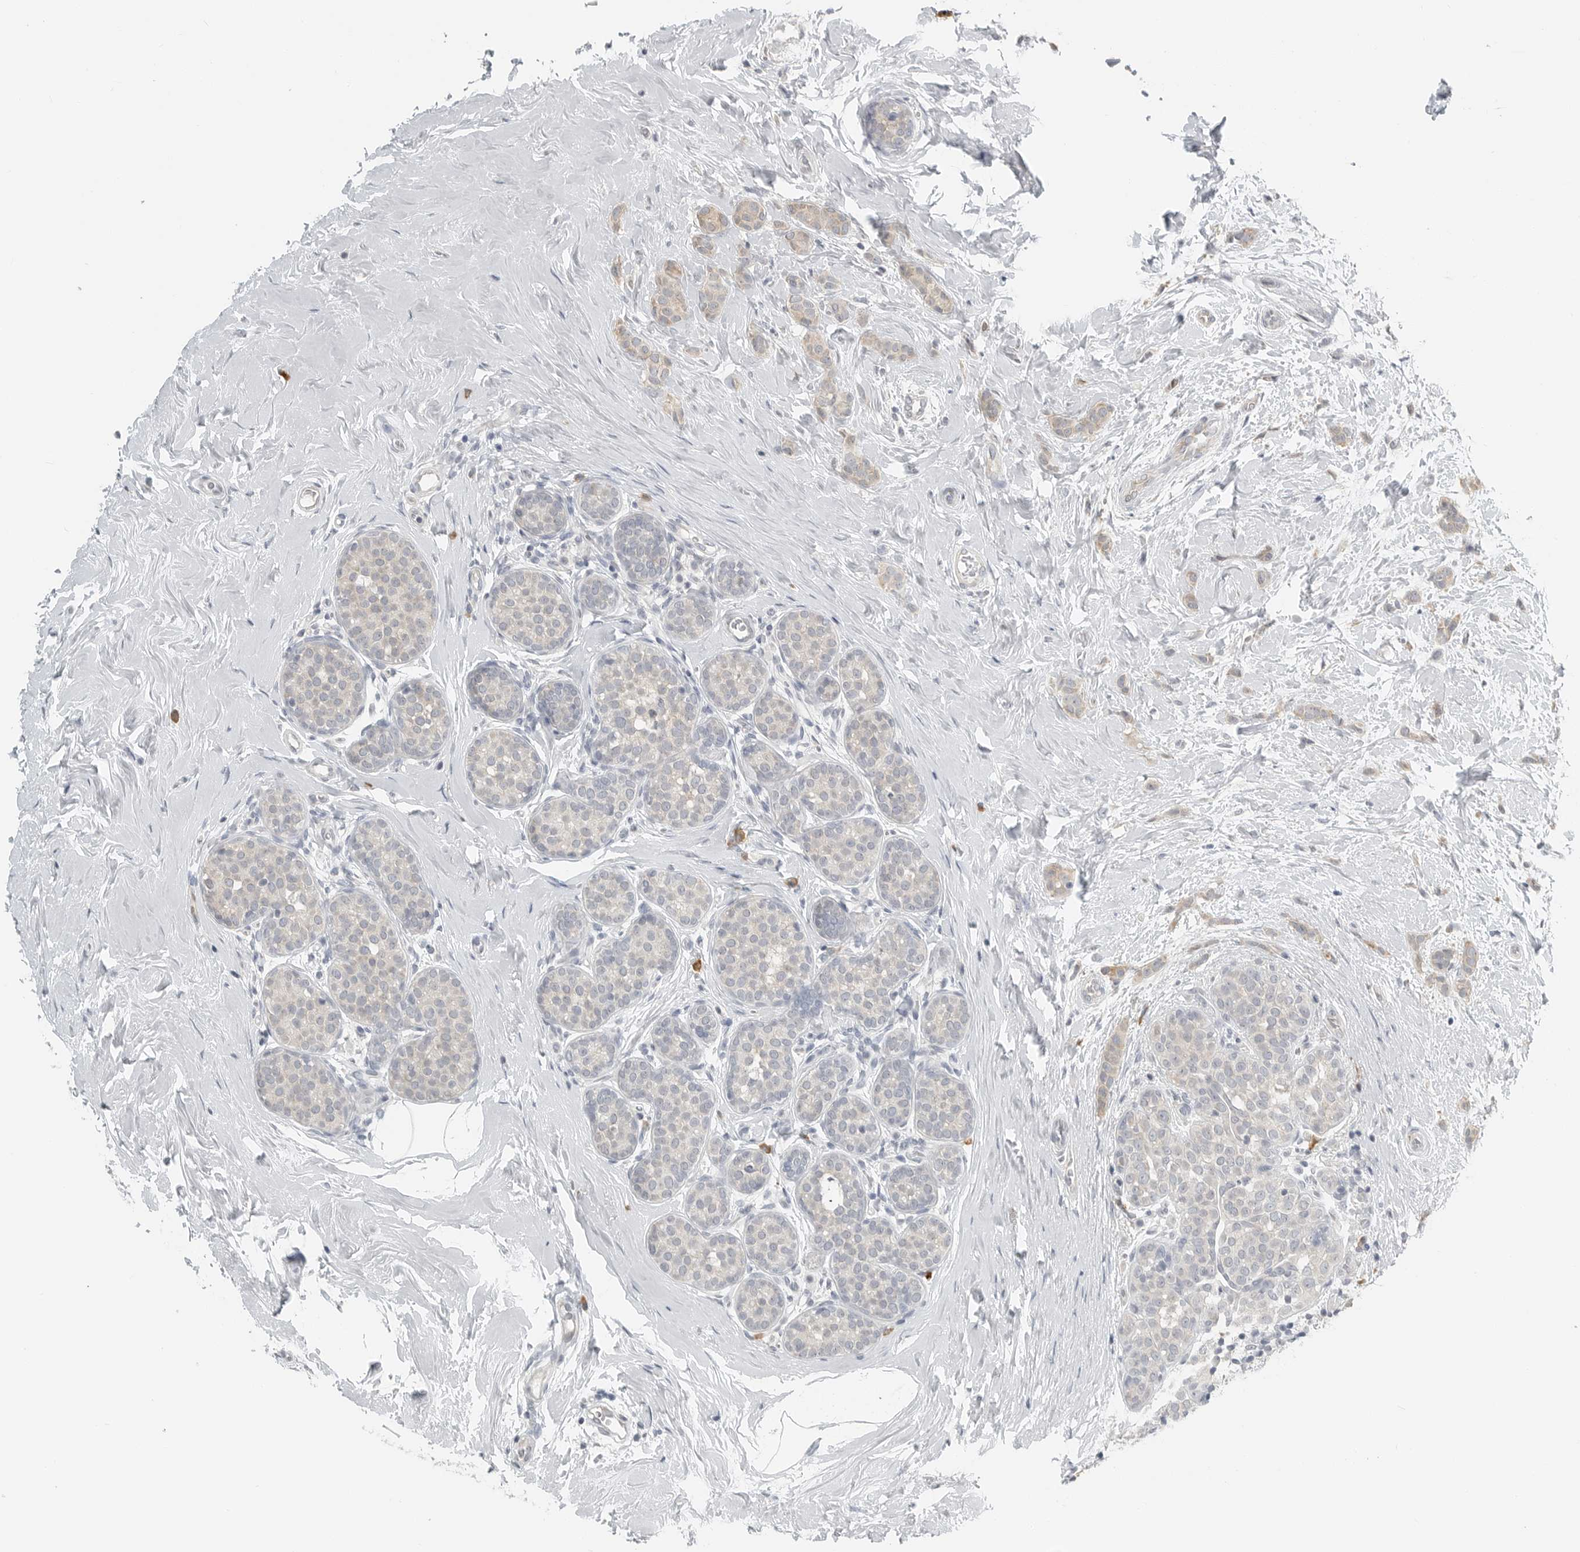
{"staining": {"intensity": "weak", "quantity": "25%-75%", "location": "cytoplasmic/membranous"}, "tissue": "breast cancer", "cell_type": "Tumor cells", "image_type": "cancer", "snomed": [{"axis": "morphology", "description": "Lobular carcinoma, in situ"}, {"axis": "morphology", "description": "Lobular carcinoma"}, {"axis": "topography", "description": "Breast"}], "caption": "A brown stain shows weak cytoplasmic/membranous staining of a protein in human lobular carcinoma in situ (breast) tumor cells.", "gene": "IL12RB2", "patient": {"sex": "female", "age": 41}}